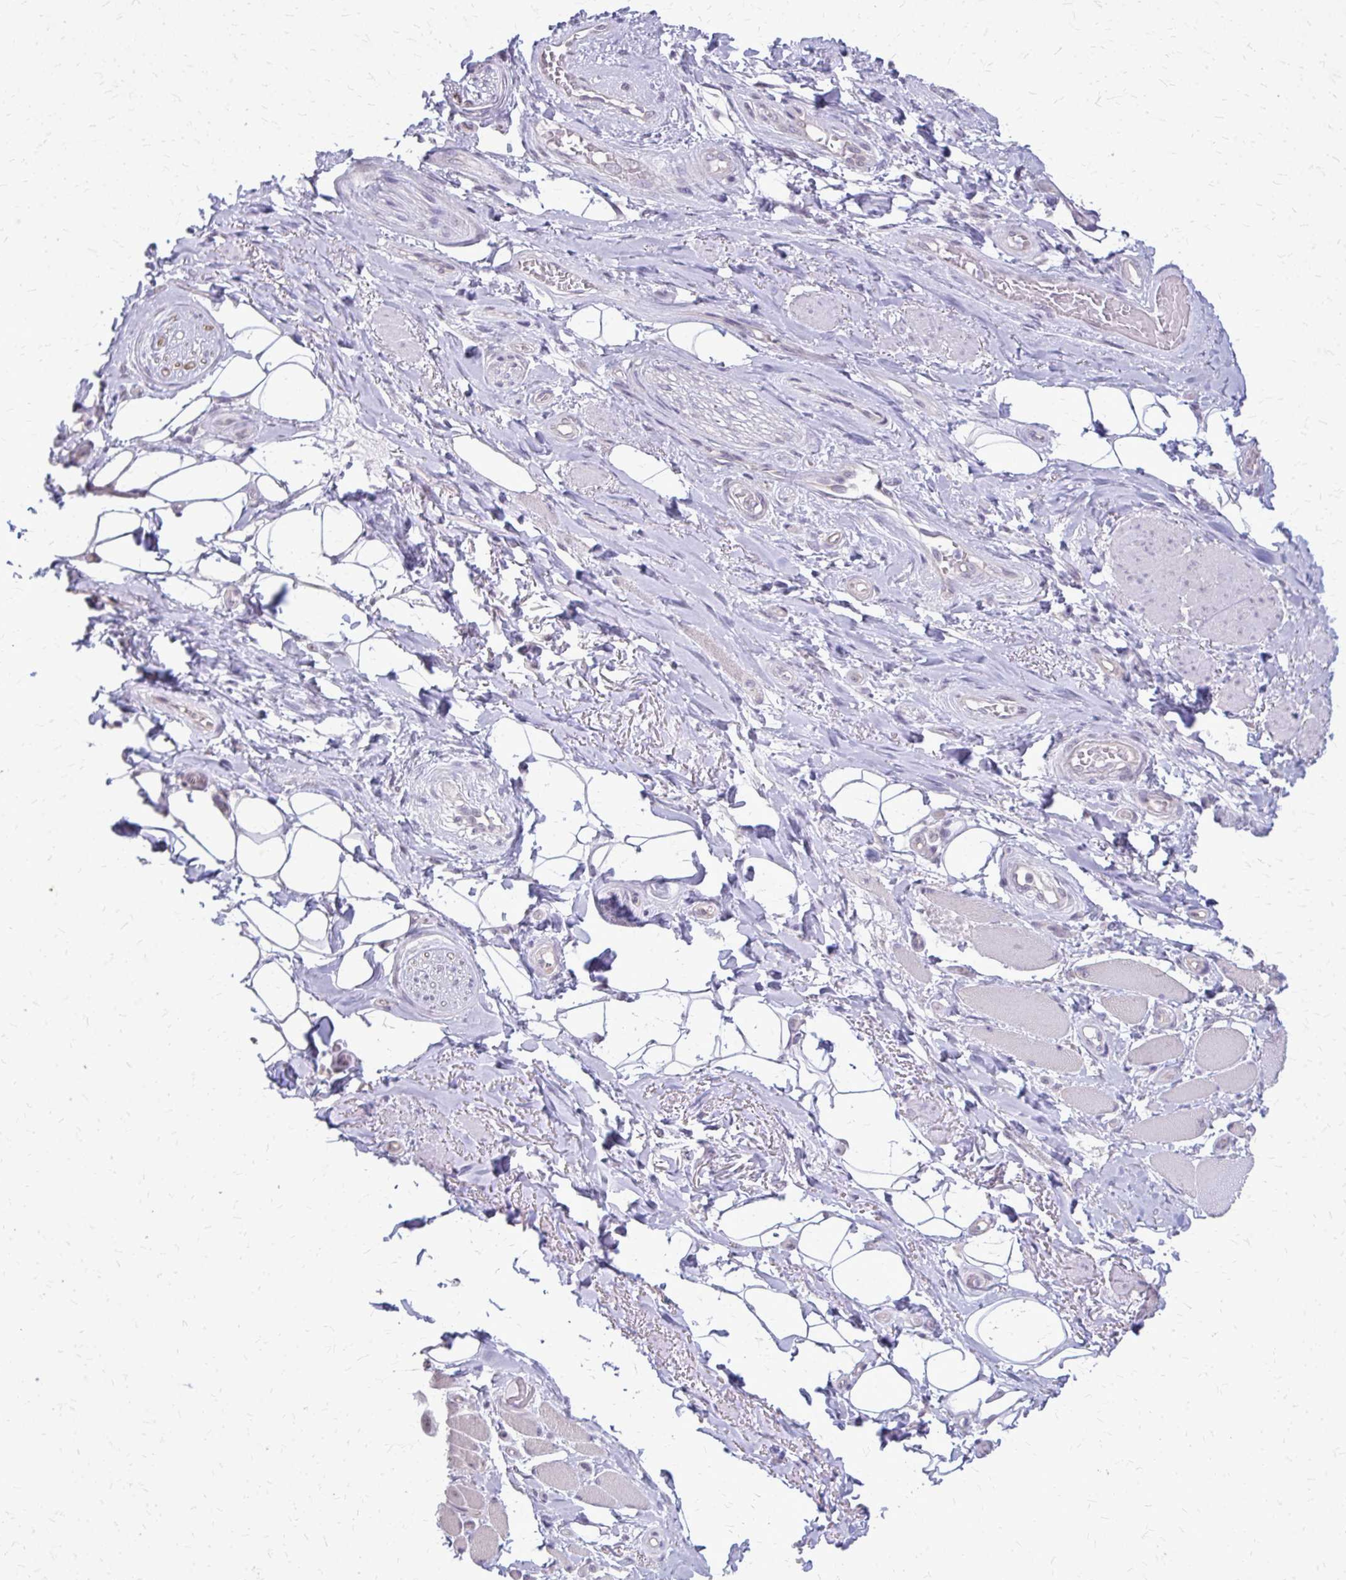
{"staining": {"intensity": "negative", "quantity": "none", "location": "none"}, "tissue": "adipose tissue", "cell_type": "Adipocytes", "image_type": "normal", "snomed": [{"axis": "morphology", "description": "Normal tissue, NOS"}, {"axis": "topography", "description": "Anal"}, {"axis": "topography", "description": "Peripheral nerve tissue"}], "caption": "This histopathology image is of benign adipose tissue stained with immunohistochemistry to label a protein in brown with the nuclei are counter-stained blue. There is no expression in adipocytes. (Brightfield microscopy of DAB immunohistochemistry (IHC) at high magnification).", "gene": "PLCB1", "patient": {"sex": "male", "age": 53}}